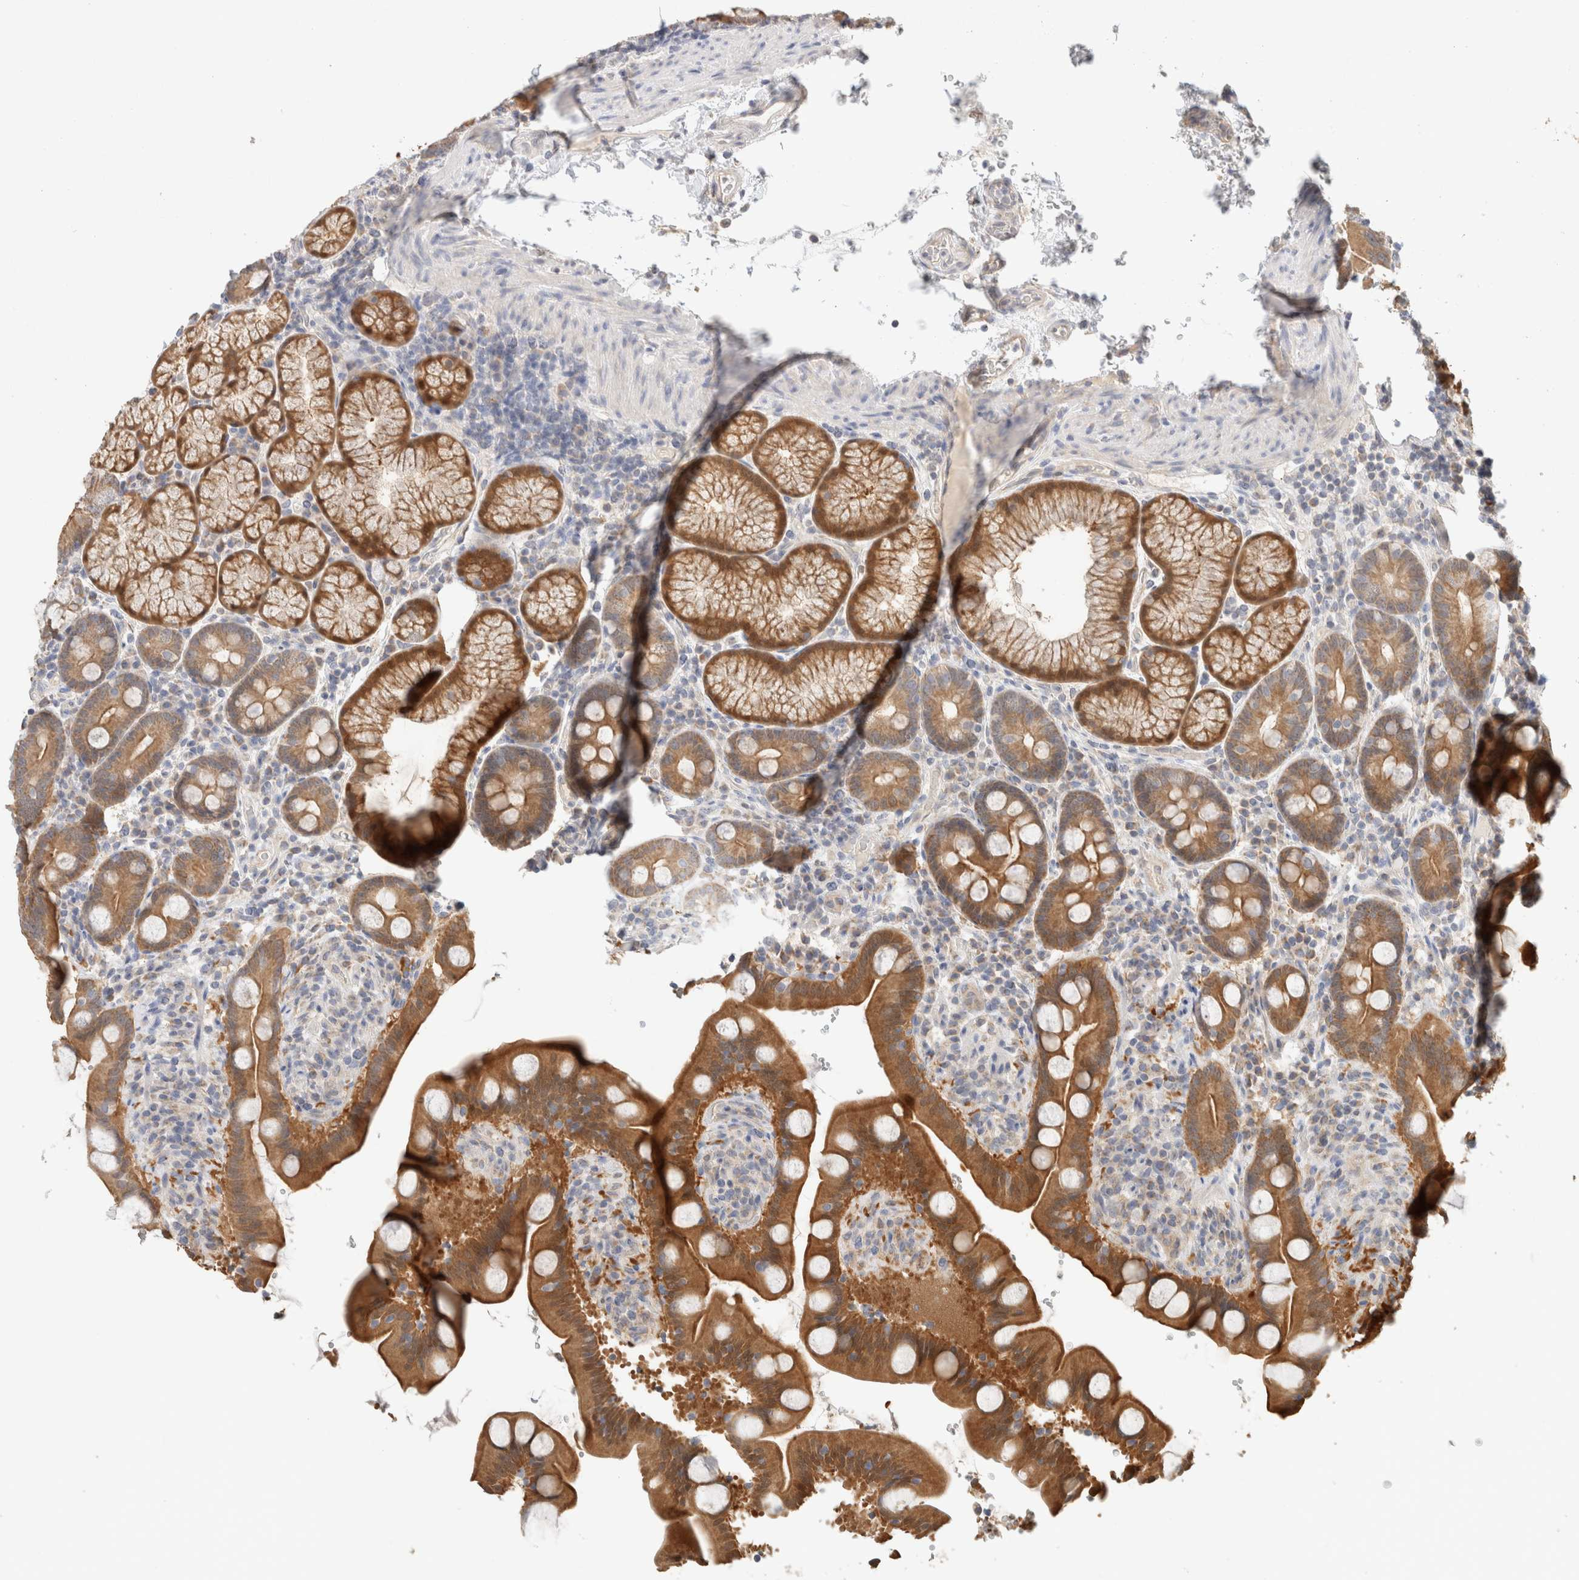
{"staining": {"intensity": "moderate", "quantity": ">75%", "location": "cytoplasmic/membranous"}, "tissue": "duodenum", "cell_type": "Glandular cells", "image_type": "normal", "snomed": [{"axis": "morphology", "description": "Normal tissue, NOS"}, {"axis": "topography", "description": "Duodenum"}], "caption": "A brown stain shows moderate cytoplasmic/membranous positivity of a protein in glandular cells of unremarkable duodenum.", "gene": "CA13", "patient": {"sex": "male", "age": 54}}